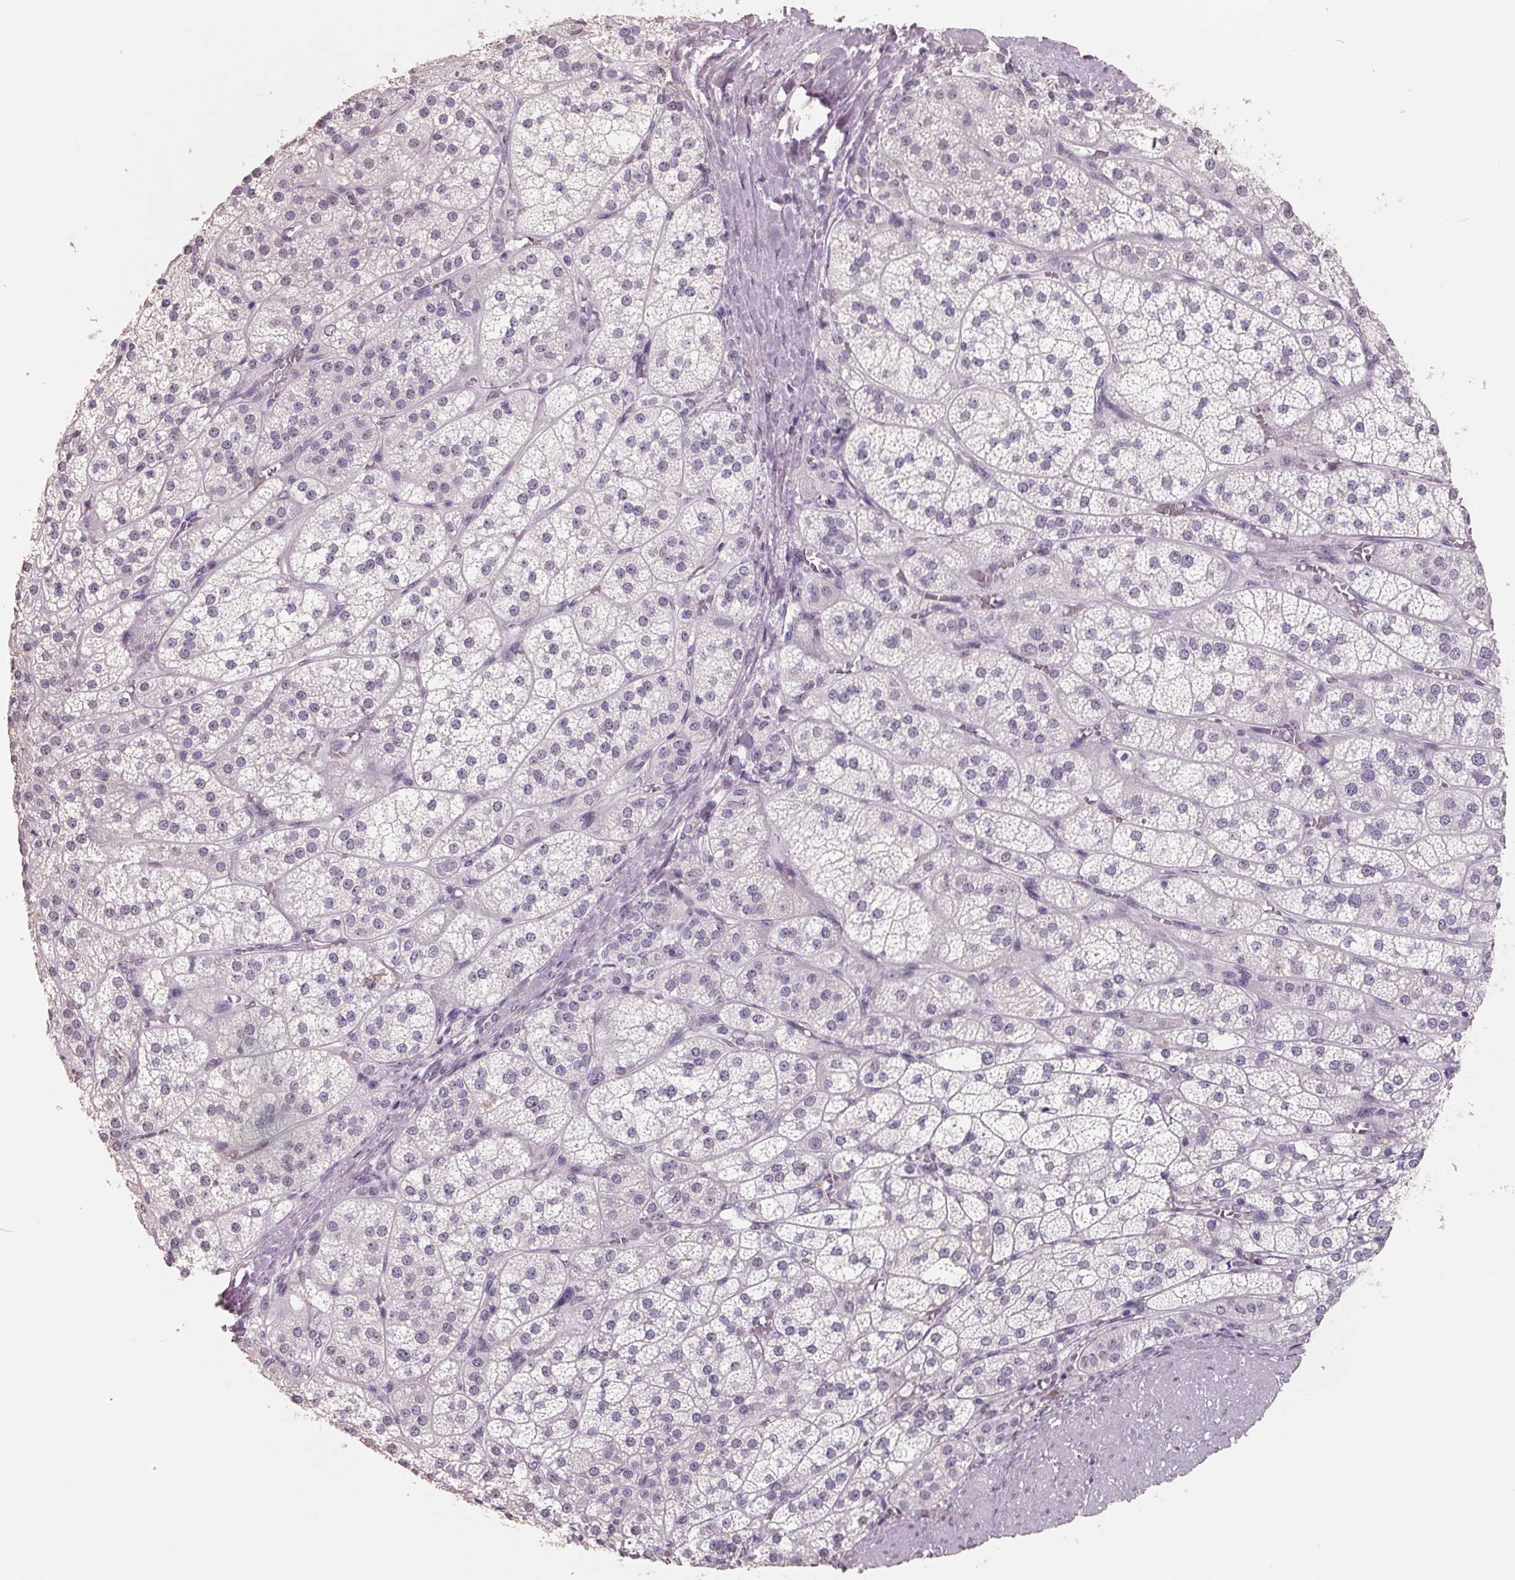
{"staining": {"intensity": "negative", "quantity": "none", "location": "none"}, "tissue": "adrenal gland", "cell_type": "Glandular cells", "image_type": "normal", "snomed": [{"axis": "morphology", "description": "Normal tissue, NOS"}, {"axis": "topography", "description": "Adrenal gland"}], "caption": "High power microscopy histopathology image of an IHC micrograph of benign adrenal gland, revealing no significant positivity in glandular cells. Nuclei are stained in blue.", "gene": "FTCD", "patient": {"sex": "female", "age": 60}}